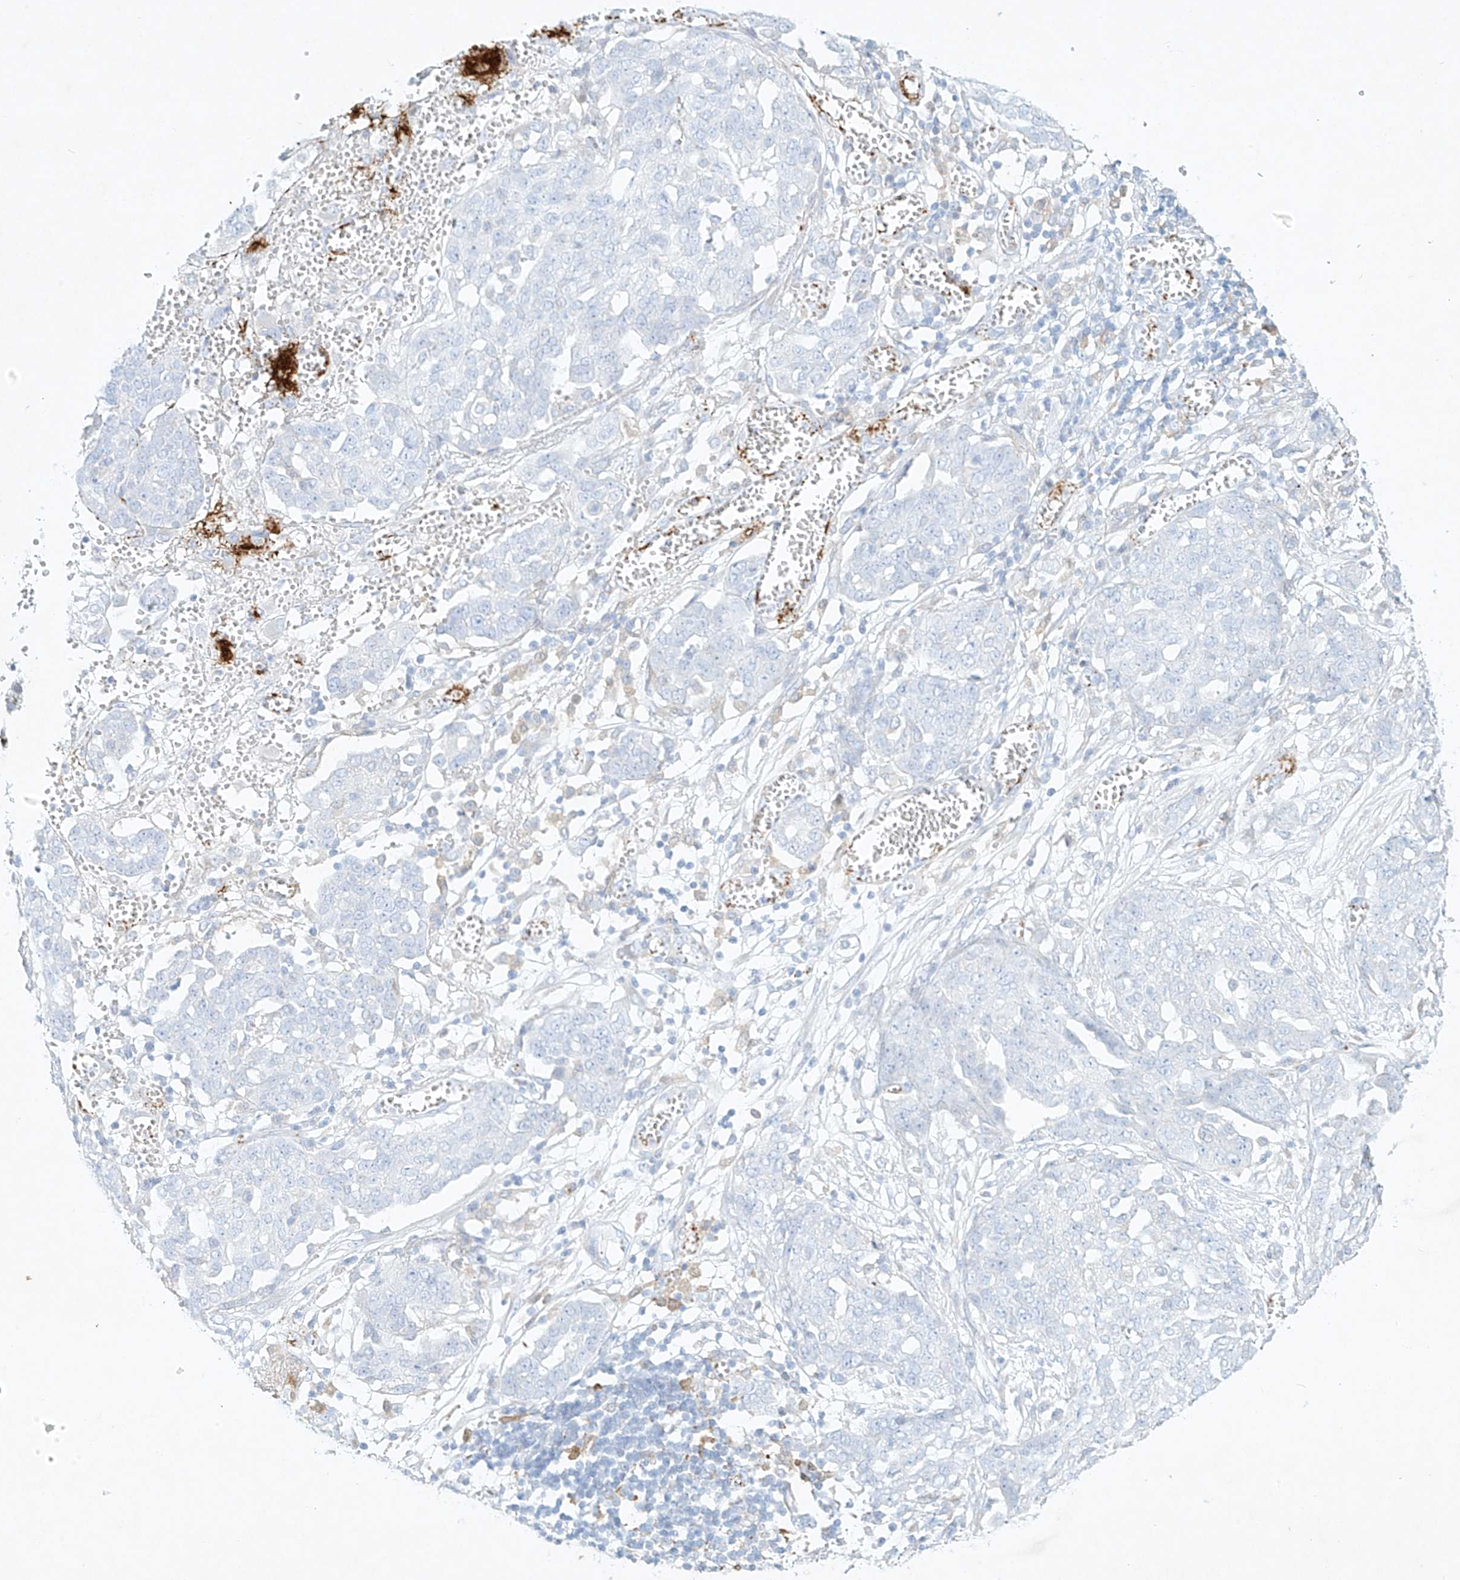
{"staining": {"intensity": "negative", "quantity": "none", "location": "none"}, "tissue": "ovarian cancer", "cell_type": "Tumor cells", "image_type": "cancer", "snomed": [{"axis": "morphology", "description": "Cystadenocarcinoma, serous, NOS"}, {"axis": "topography", "description": "Soft tissue"}, {"axis": "topography", "description": "Ovary"}], "caption": "An immunohistochemistry image of ovarian cancer (serous cystadenocarcinoma) is shown. There is no staining in tumor cells of ovarian cancer (serous cystadenocarcinoma).", "gene": "PLEK", "patient": {"sex": "female", "age": 57}}